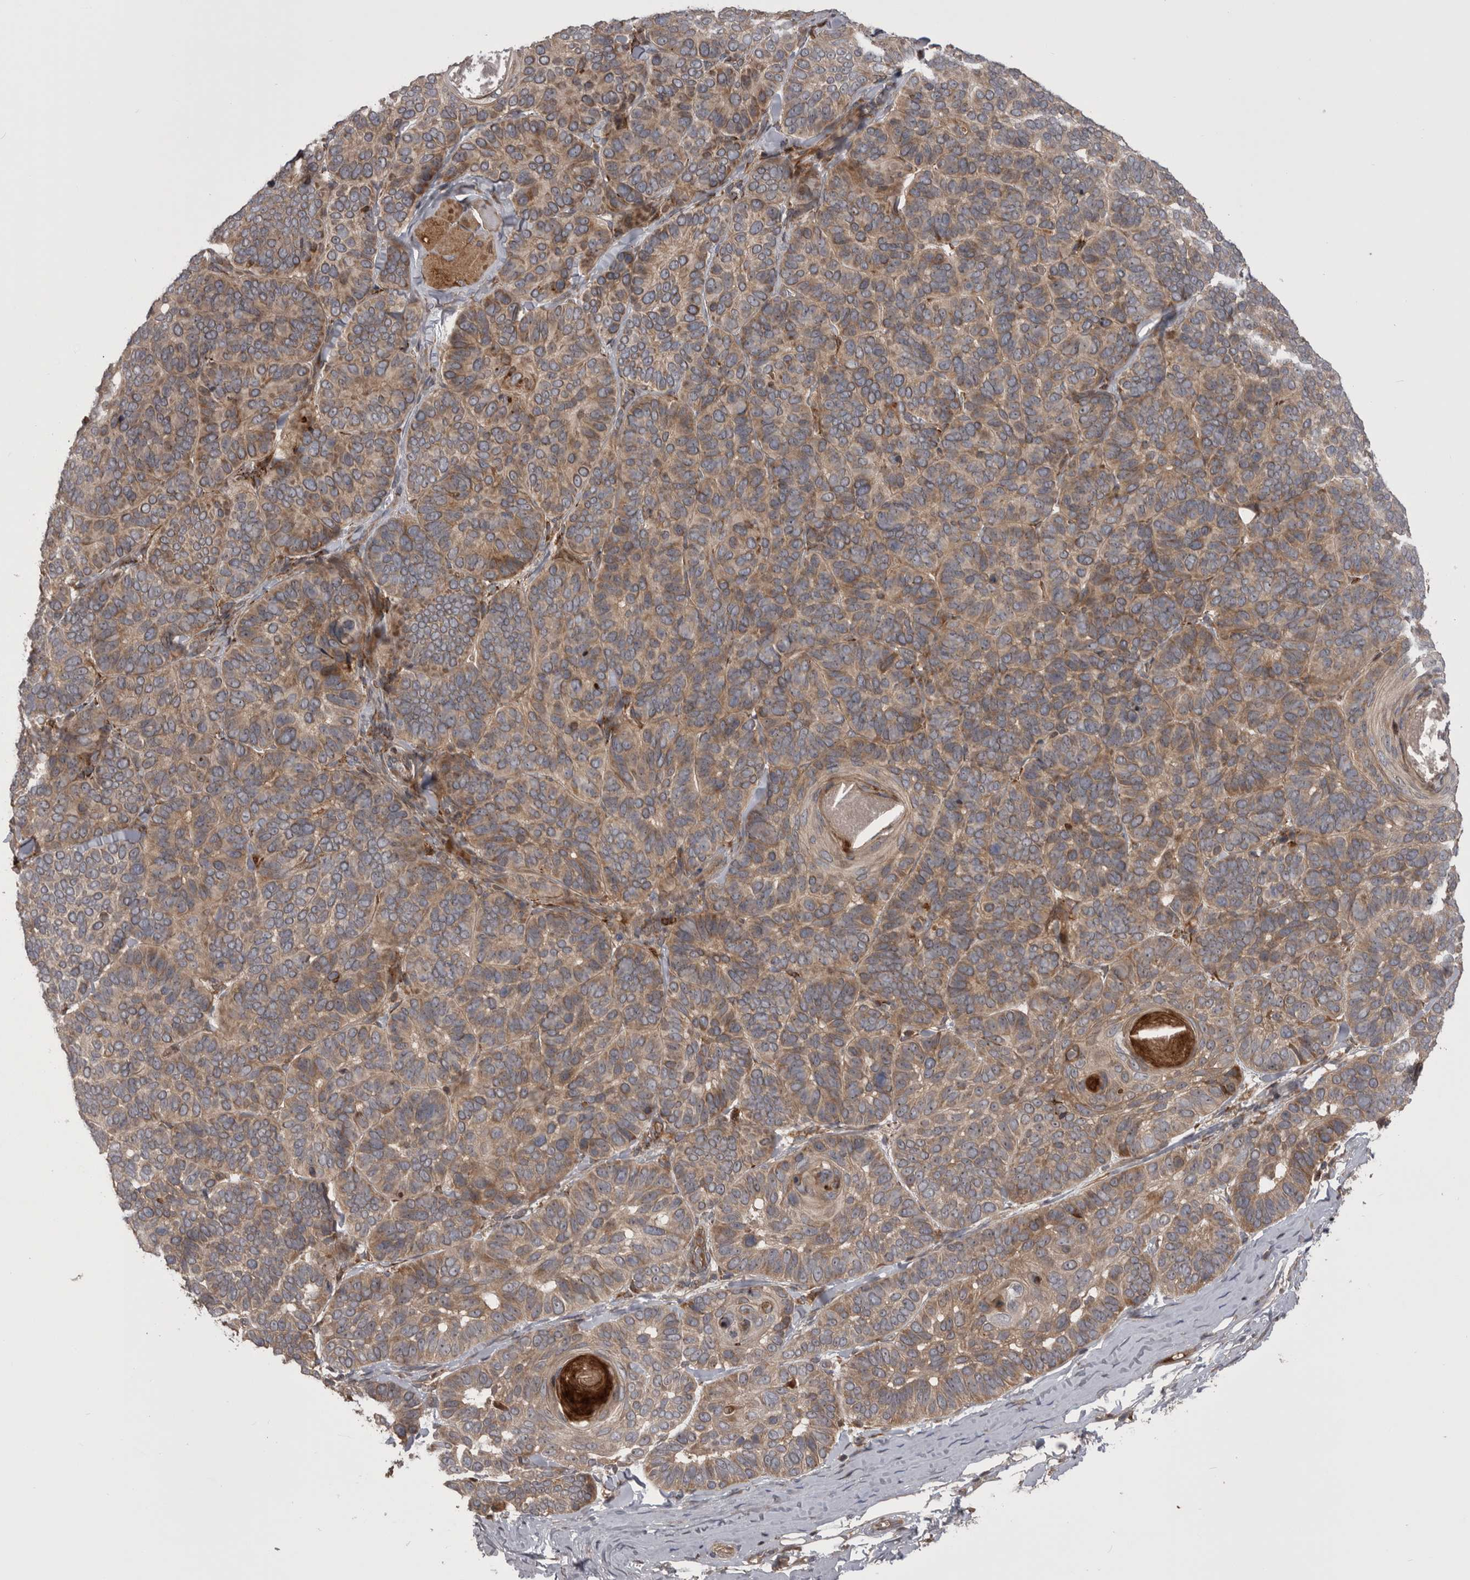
{"staining": {"intensity": "weak", "quantity": ">75%", "location": "cytoplasmic/membranous"}, "tissue": "skin cancer", "cell_type": "Tumor cells", "image_type": "cancer", "snomed": [{"axis": "morphology", "description": "Basal cell carcinoma"}, {"axis": "topography", "description": "Skin"}], "caption": "Immunohistochemistry image of neoplastic tissue: skin cancer (basal cell carcinoma) stained using immunohistochemistry (IHC) shows low levels of weak protein expression localized specifically in the cytoplasmic/membranous of tumor cells, appearing as a cytoplasmic/membranous brown color.", "gene": "RAB3GAP2", "patient": {"sex": "male", "age": 62}}